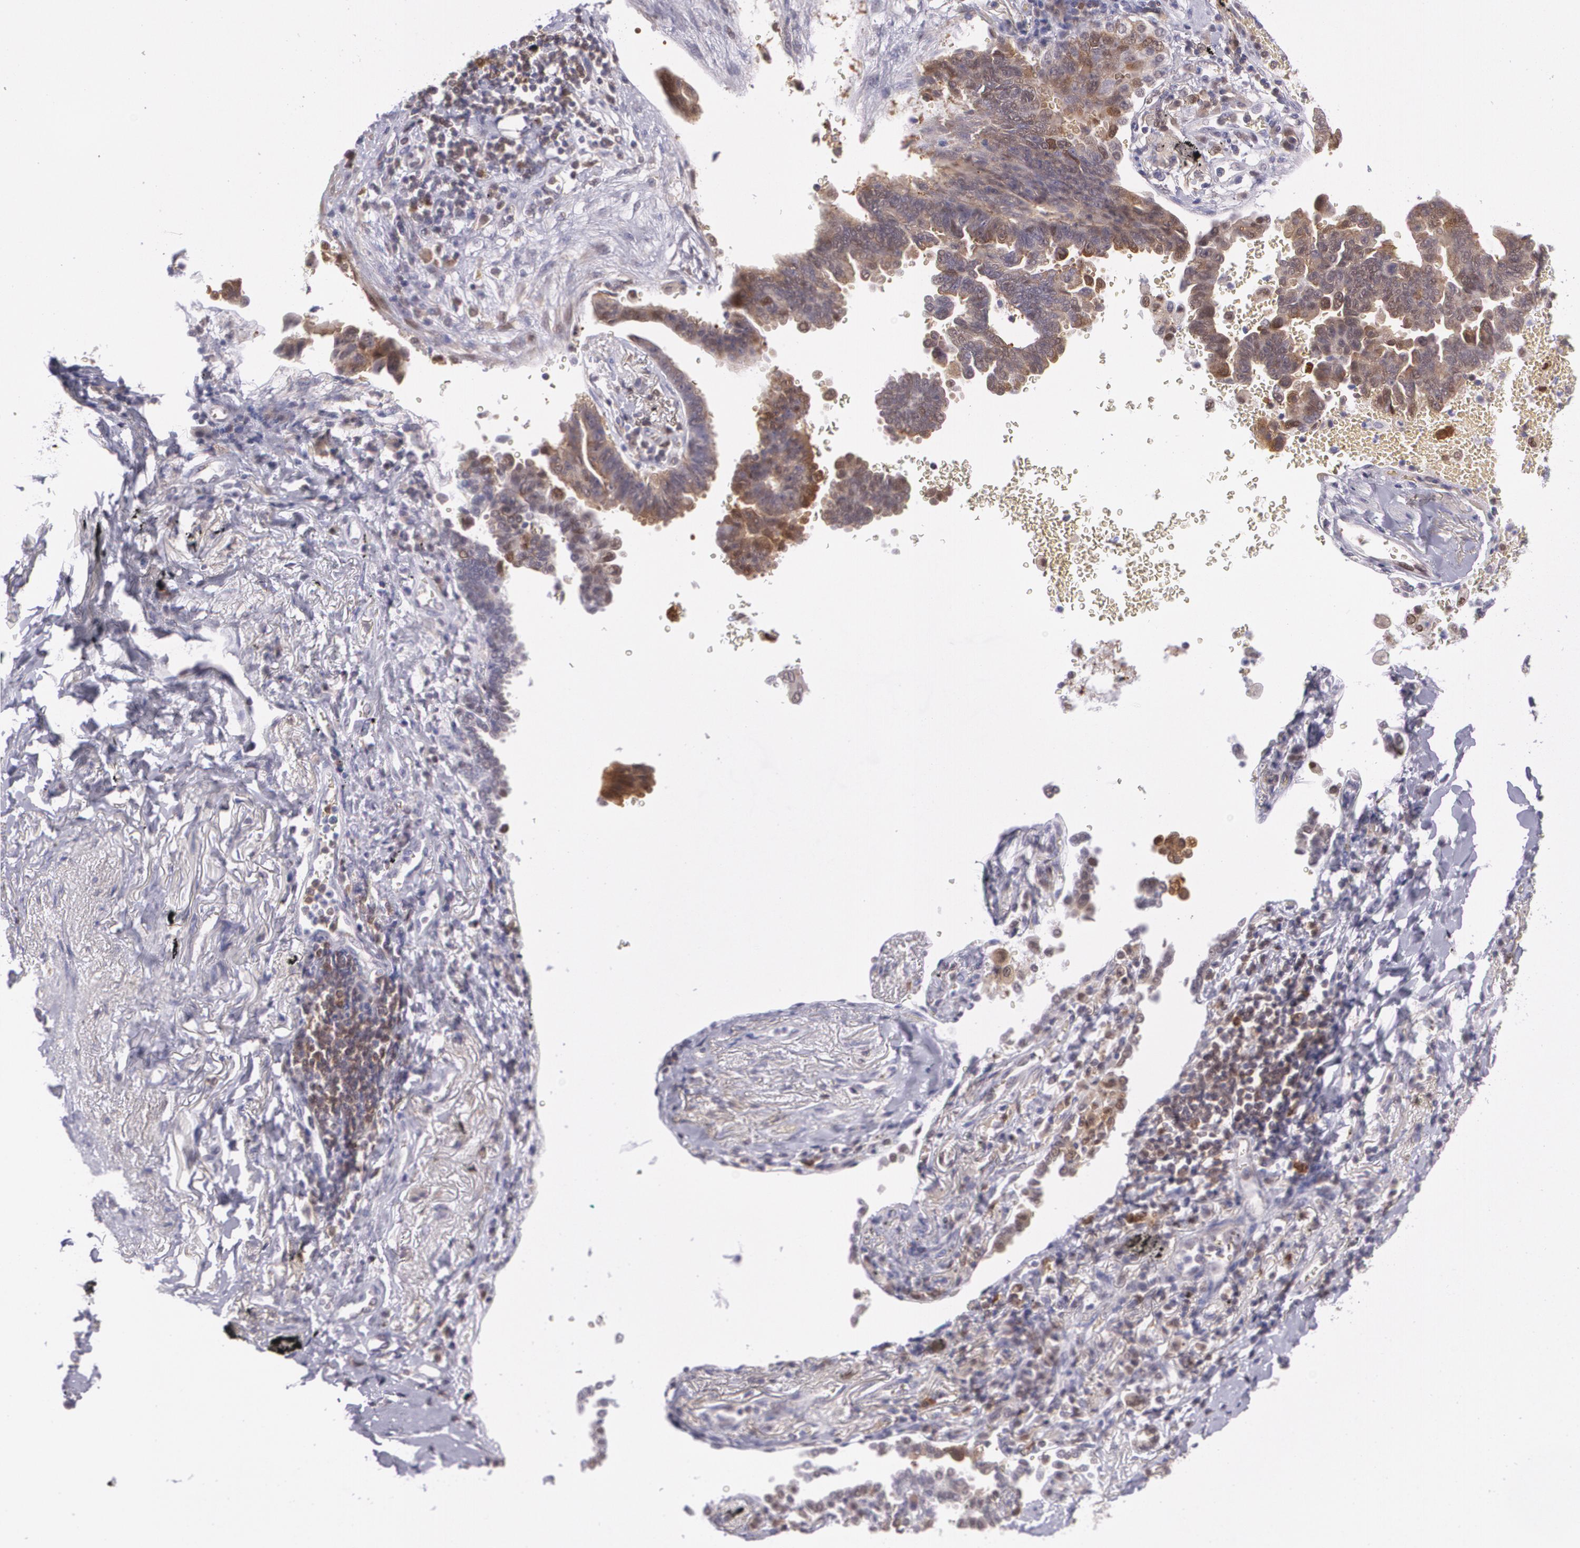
{"staining": {"intensity": "moderate", "quantity": ">75%", "location": "cytoplasmic/membranous"}, "tissue": "lung cancer", "cell_type": "Tumor cells", "image_type": "cancer", "snomed": [{"axis": "morphology", "description": "Adenocarcinoma, NOS"}, {"axis": "topography", "description": "Lung"}], "caption": "Protein staining of lung cancer (adenocarcinoma) tissue exhibits moderate cytoplasmic/membranous positivity in about >75% of tumor cells. Nuclei are stained in blue.", "gene": "HSPH1", "patient": {"sex": "female", "age": 64}}